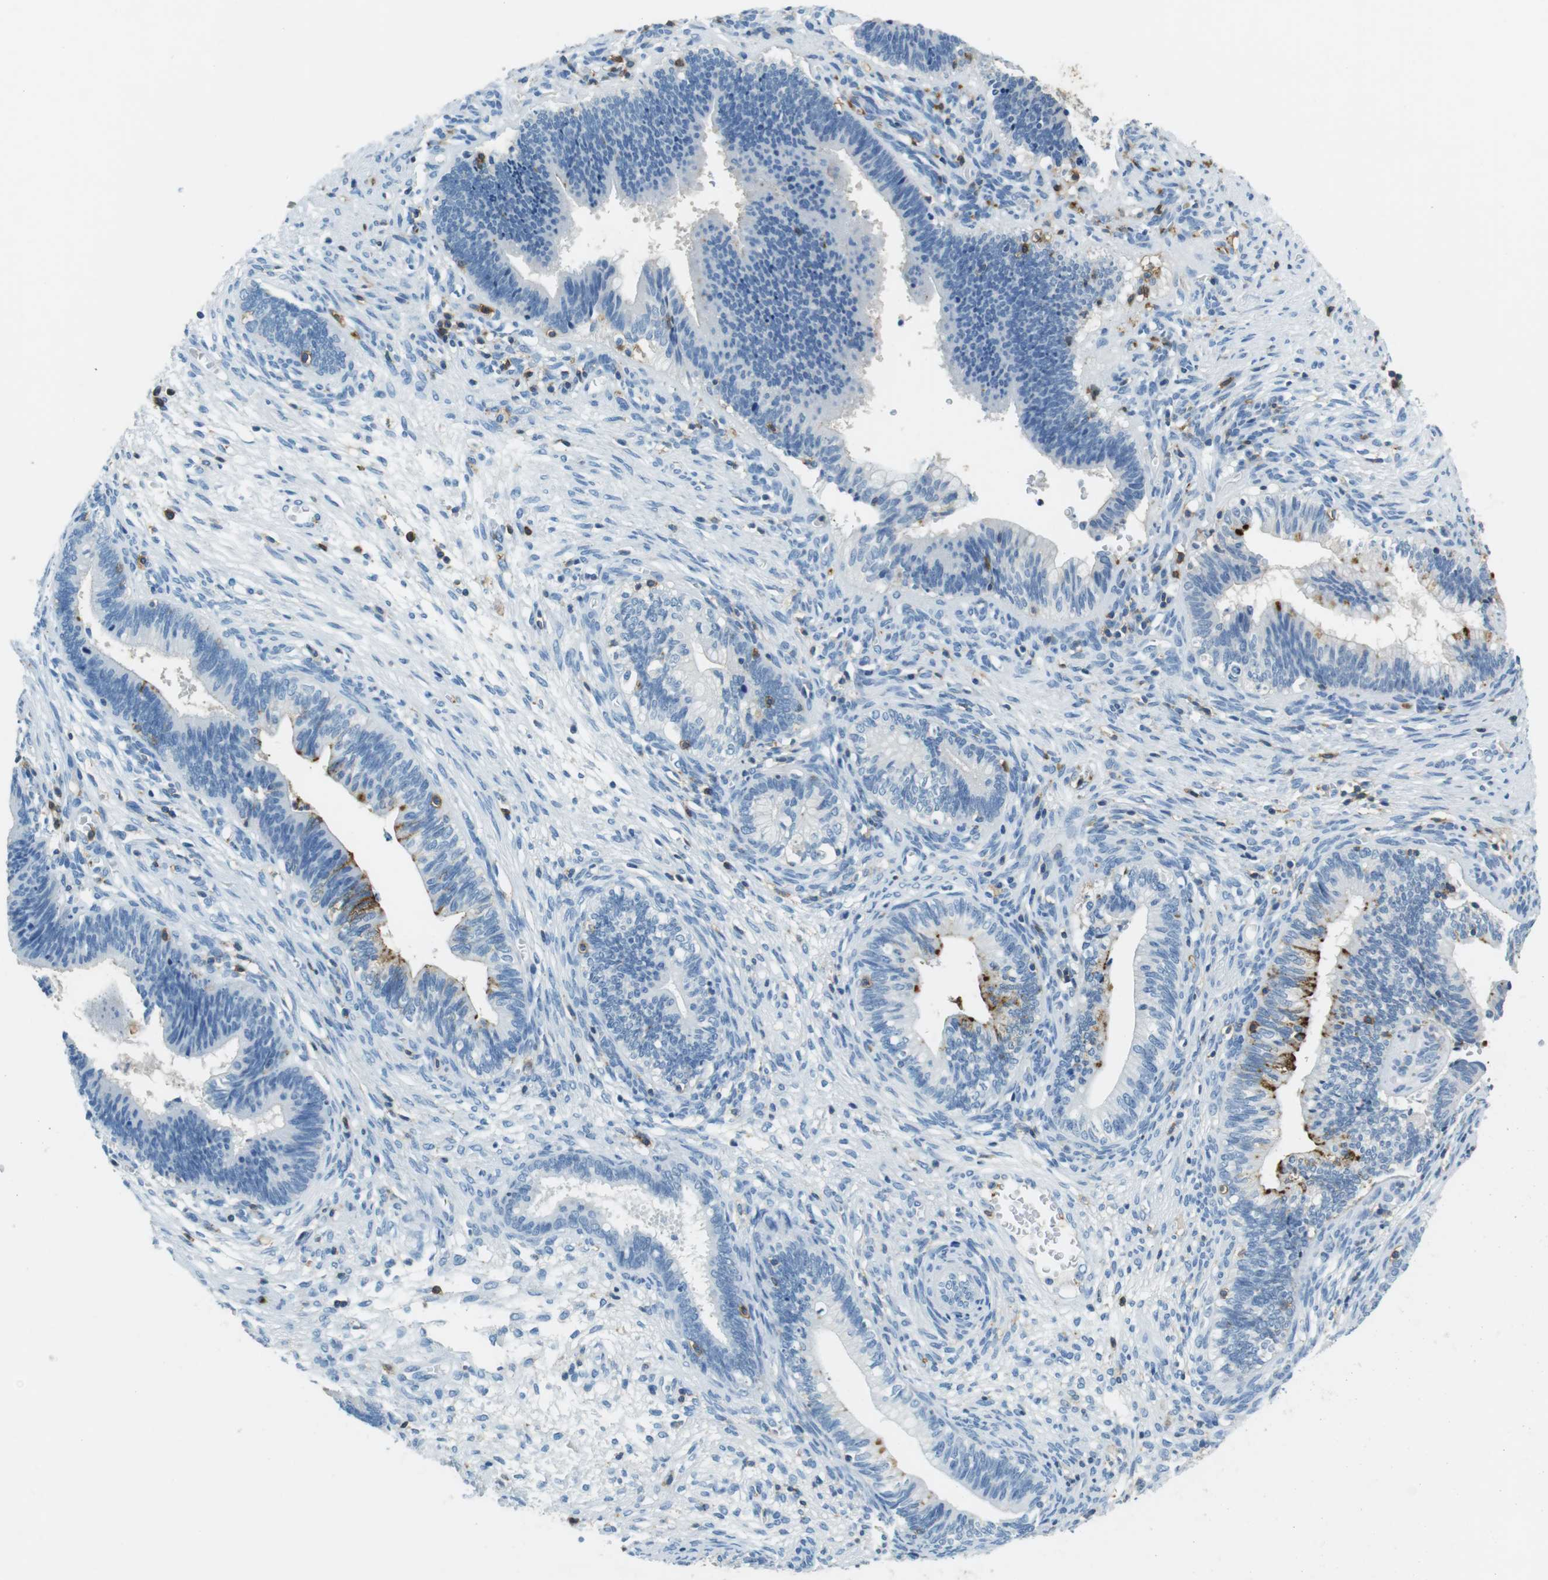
{"staining": {"intensity": "moderate", "quantity": "<25%", "location": "cytoplasmic/membranous"}, "tissue": "cervical cancer", "cell_type": "Tumor cells", "image_type": "cancer", "snomed": [{"axis": "morphology", "description": "Adenocarcinoma, NOS"}, {"axis": "topography", "description": "Cervix"}], "caption": "Adenocarcinoma (cervical) stained with a protein marker demonstrates moderate staining in tumor cells.", "gene": "LAT", "patient": {"sex": "female", "age": 44}}